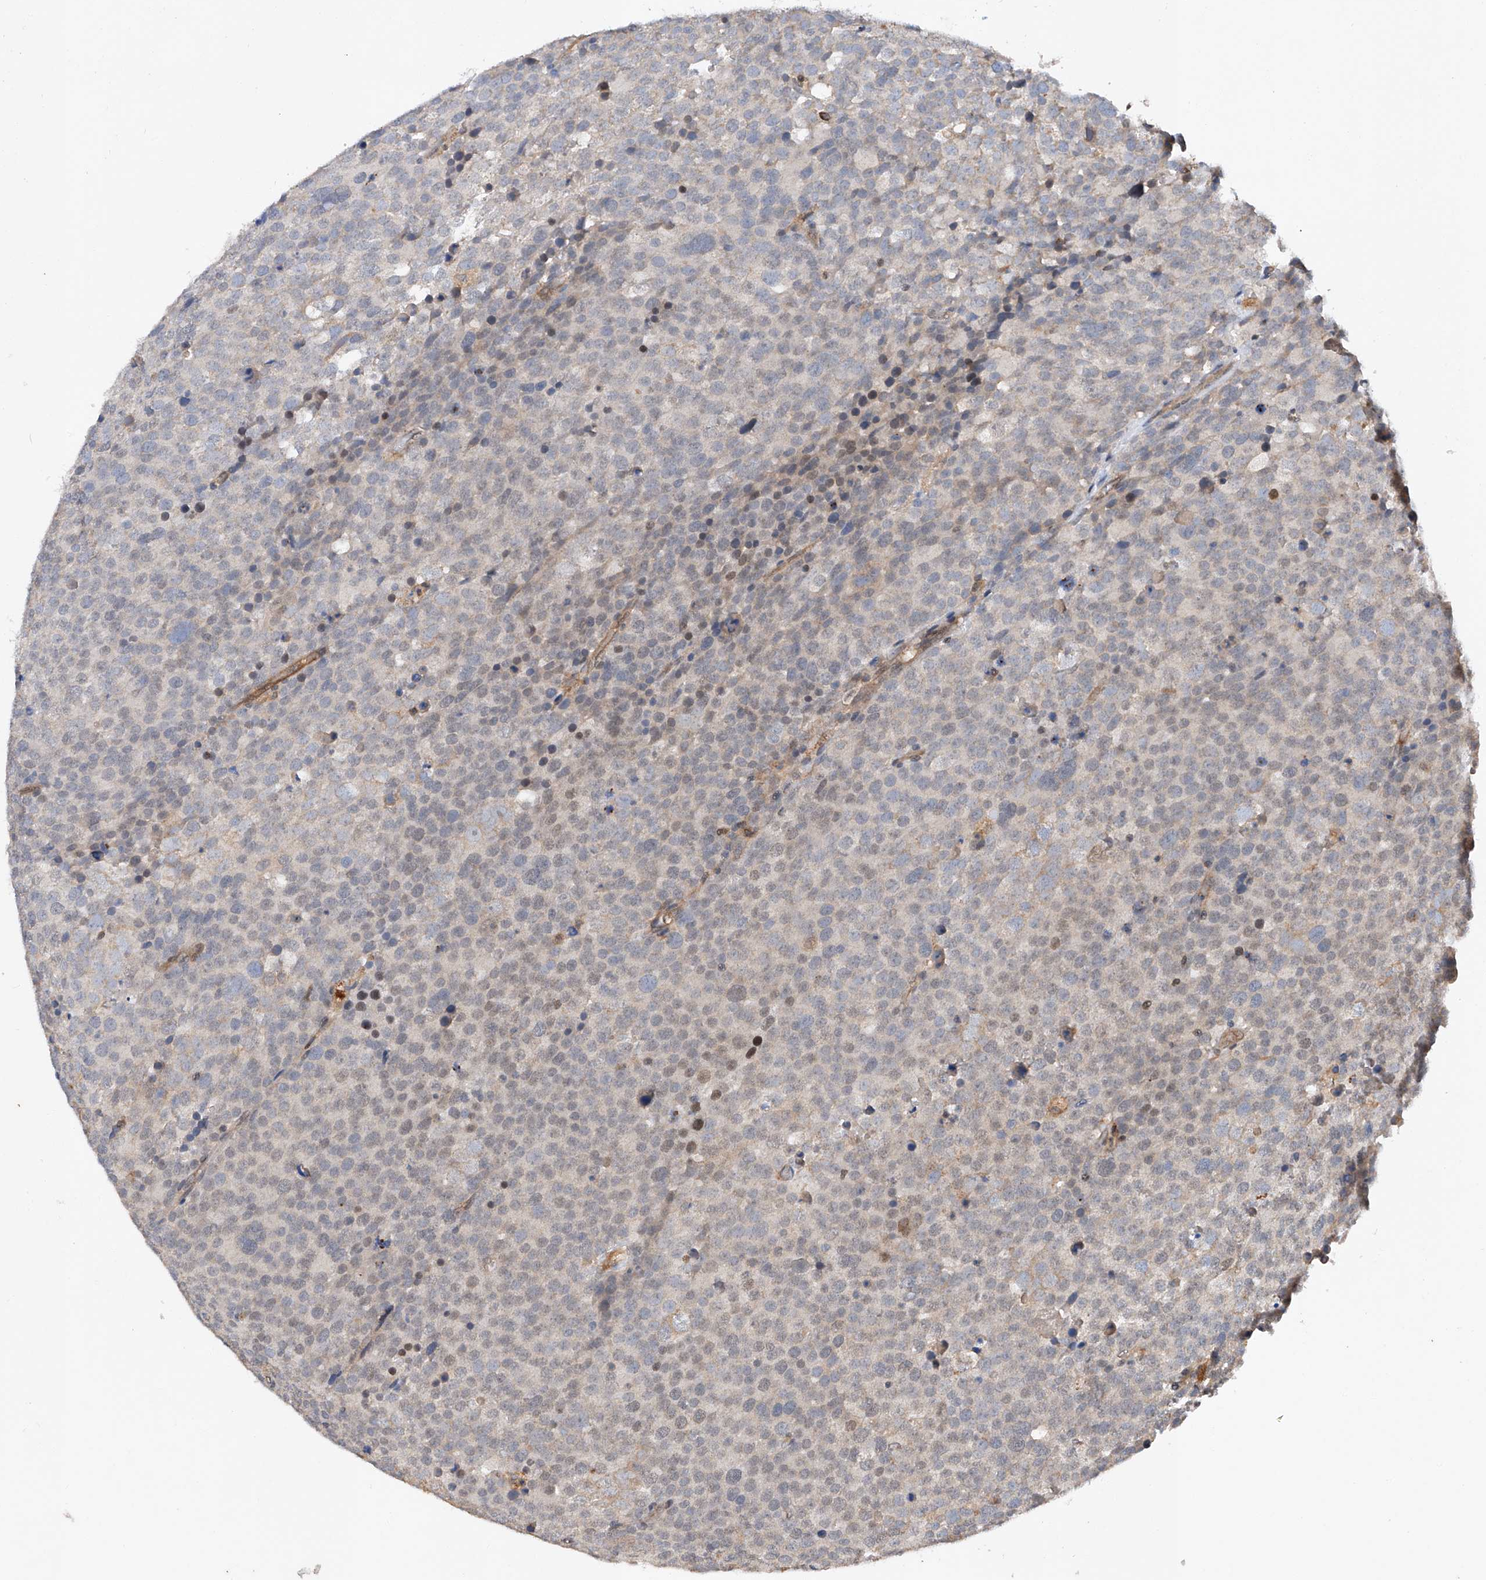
{"staining": {"intensity": "negative", "quantity": "none", "location": "none"}, "tissue": "testis cancer", "cell_type": "Tumor cells", "image_type": "cancer", "snomed": [{"axis": "morphology", "description": "Seminoma, NOS"}, {"axis": "topography", "description": "Testis"}], "caption": "Immunohistochemical staining of human testis cancer demonstrates no significant staining in tumor cells. (Stains: DAB immunohistochemistry with hematoxylin counter stain, Microscopy: brightfield microscopy at high magnification).", "gene": "RILPL2", "patient": {"sex": "male", "age": 71}}